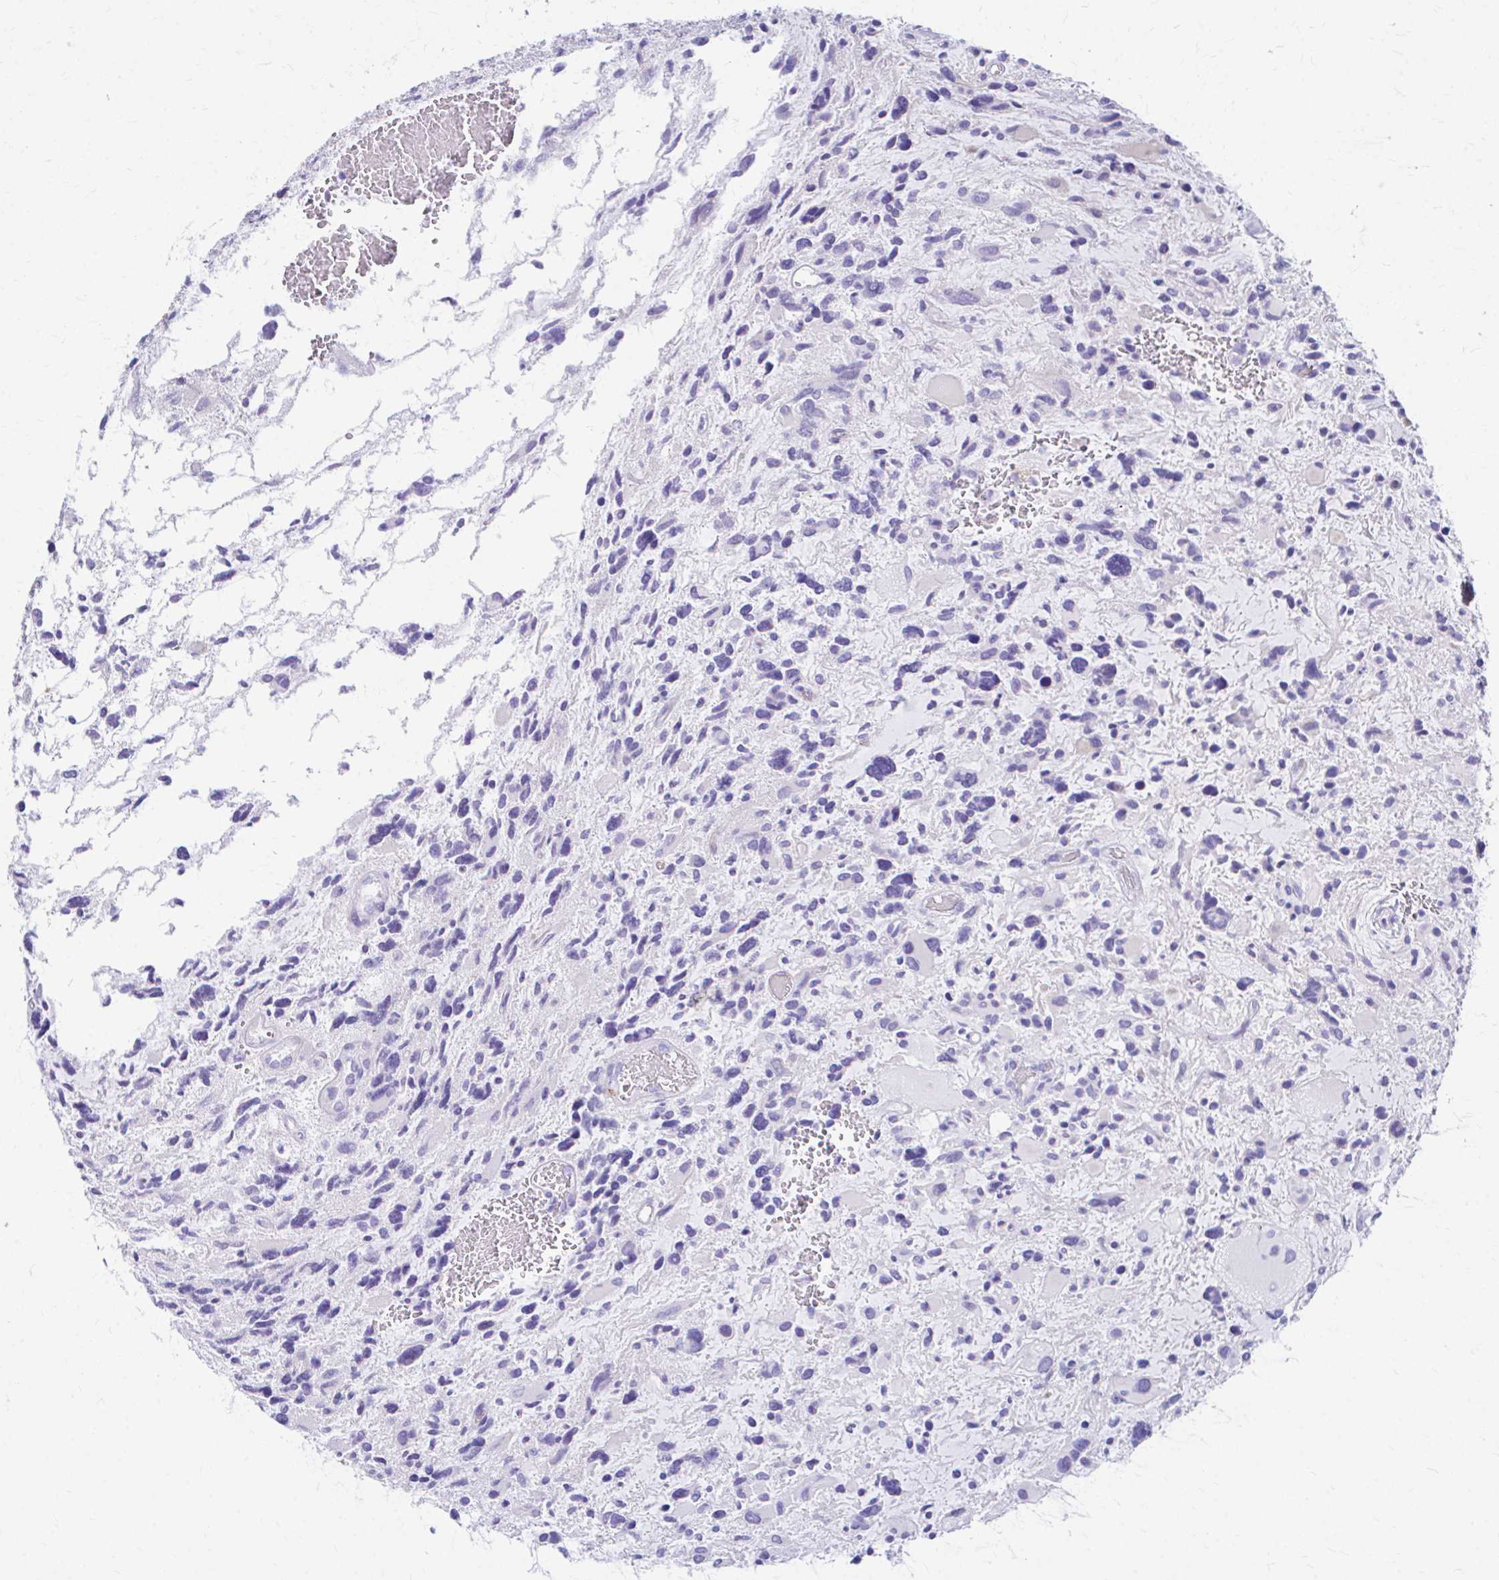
{"staining": {"intensity": "negative", "quantity": "none", "location": "none"}, "tissue": "glioma", "cell_type": "Tumor cells", "image_type": "cancer", "snomed": [{"axis": "morphology", "description": "Glioma, malignant, High grade"}, {"axis": "topography", "description": "Brain"}], "caption": "Immunohistochemistry micrograph of neoplastic tissue: glioma stained with DAB shows no significant protein staining in tumor cells.", "gene": "KRIT1", "patient": {"sex": "female", "age": 11}}